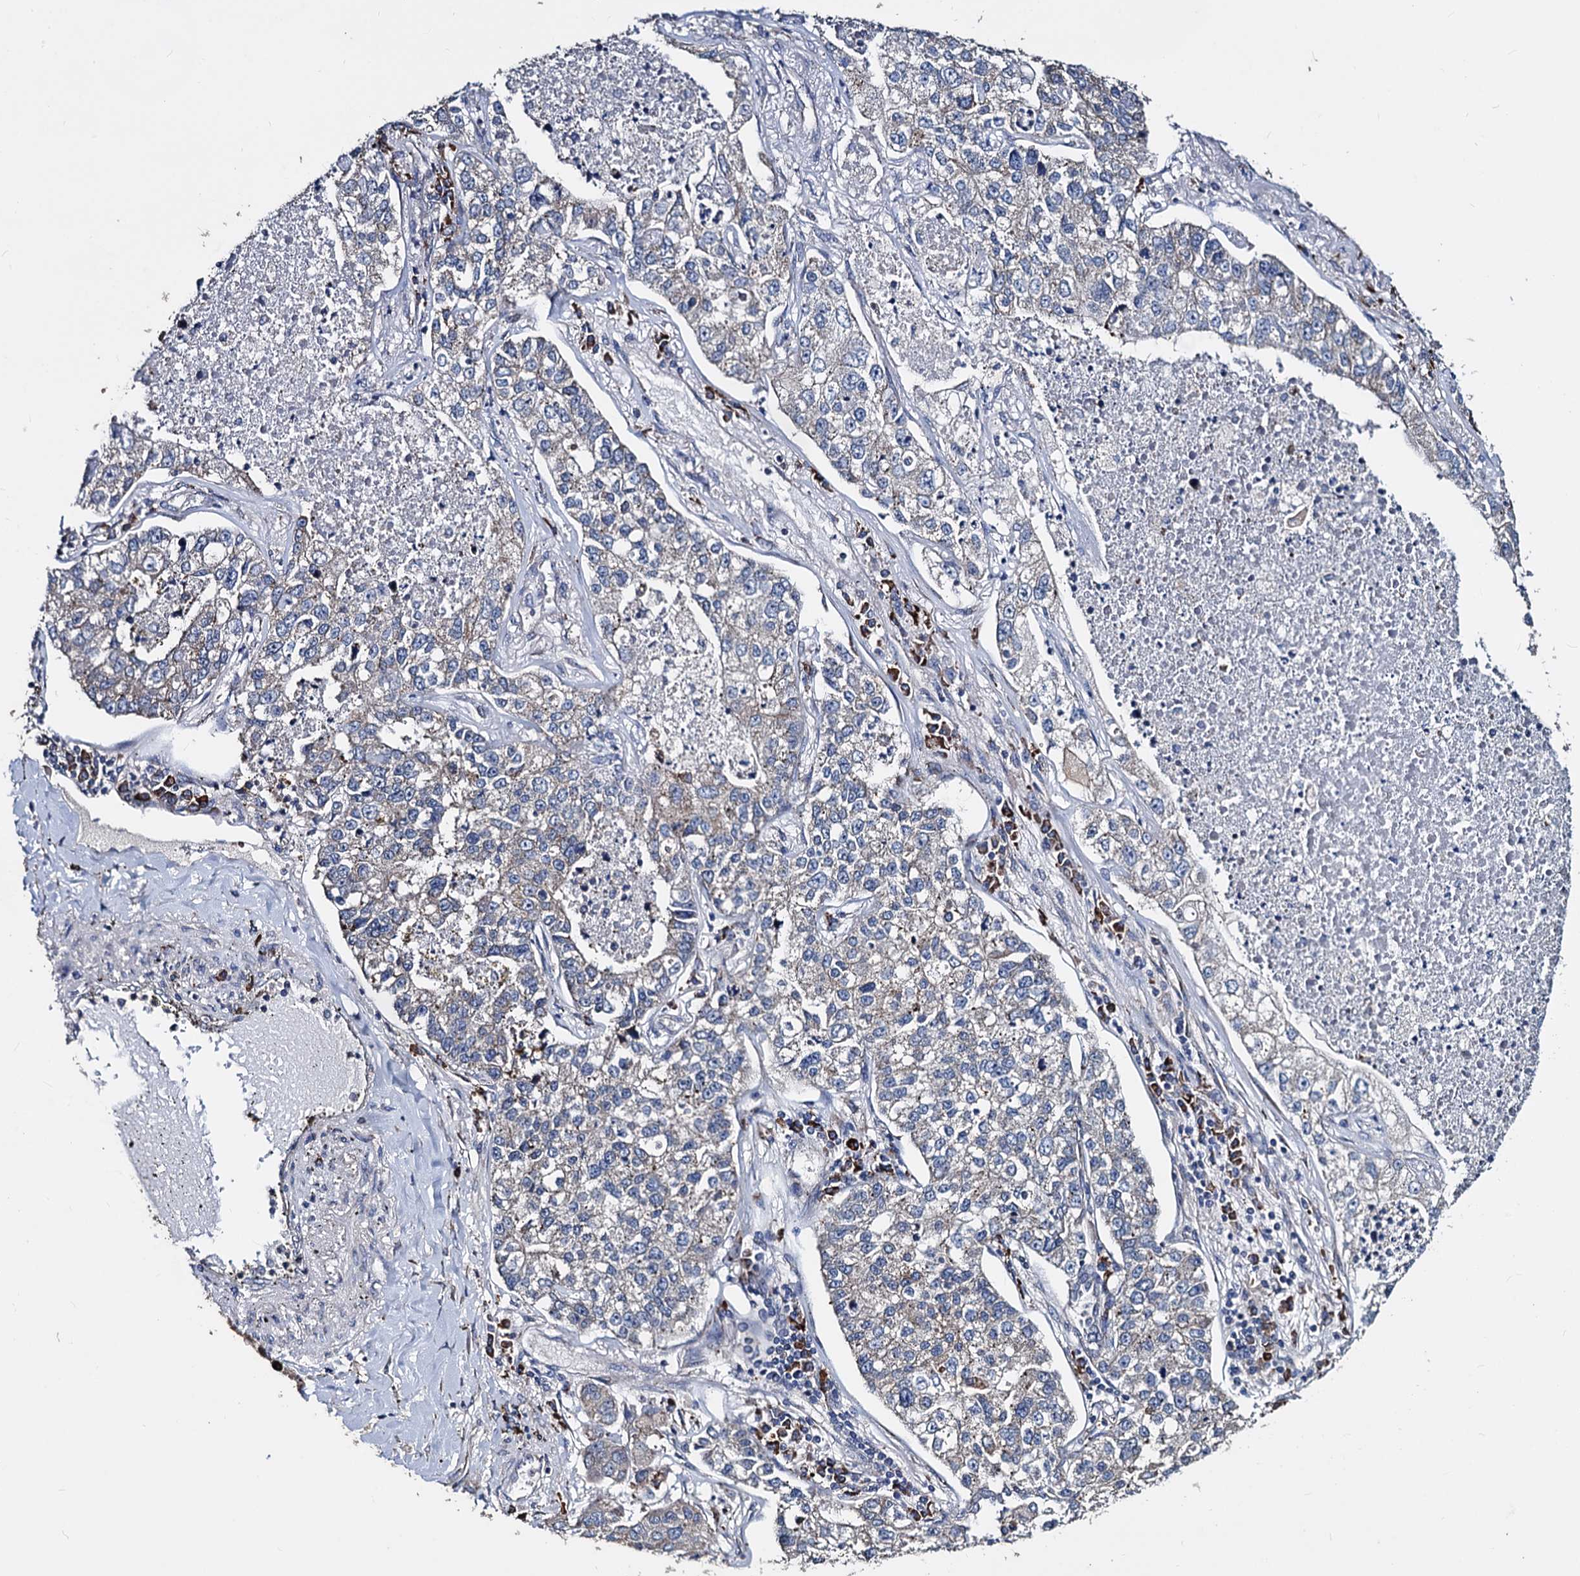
{"staining": {"intensity": "weak", "quantity": "<25%", "location": "cytoplasmic/membranous"}, "tissue": "lung cancer", "cell_type": "Tumor cells", "image_type": "cancer", "snomed": [{"axis": "morphology", "description": "Adenocarcinoma, NOS"}, {"axis": "topography", "description": "Lung"}], "caption": "High power microscopy photomicrograph of an immunohistochemistry histopathology image of lung cancer, revealing no significant staining in tumor cells.", "gene": "AKAP11", "patient": {"sex": "male", "age": 49}}